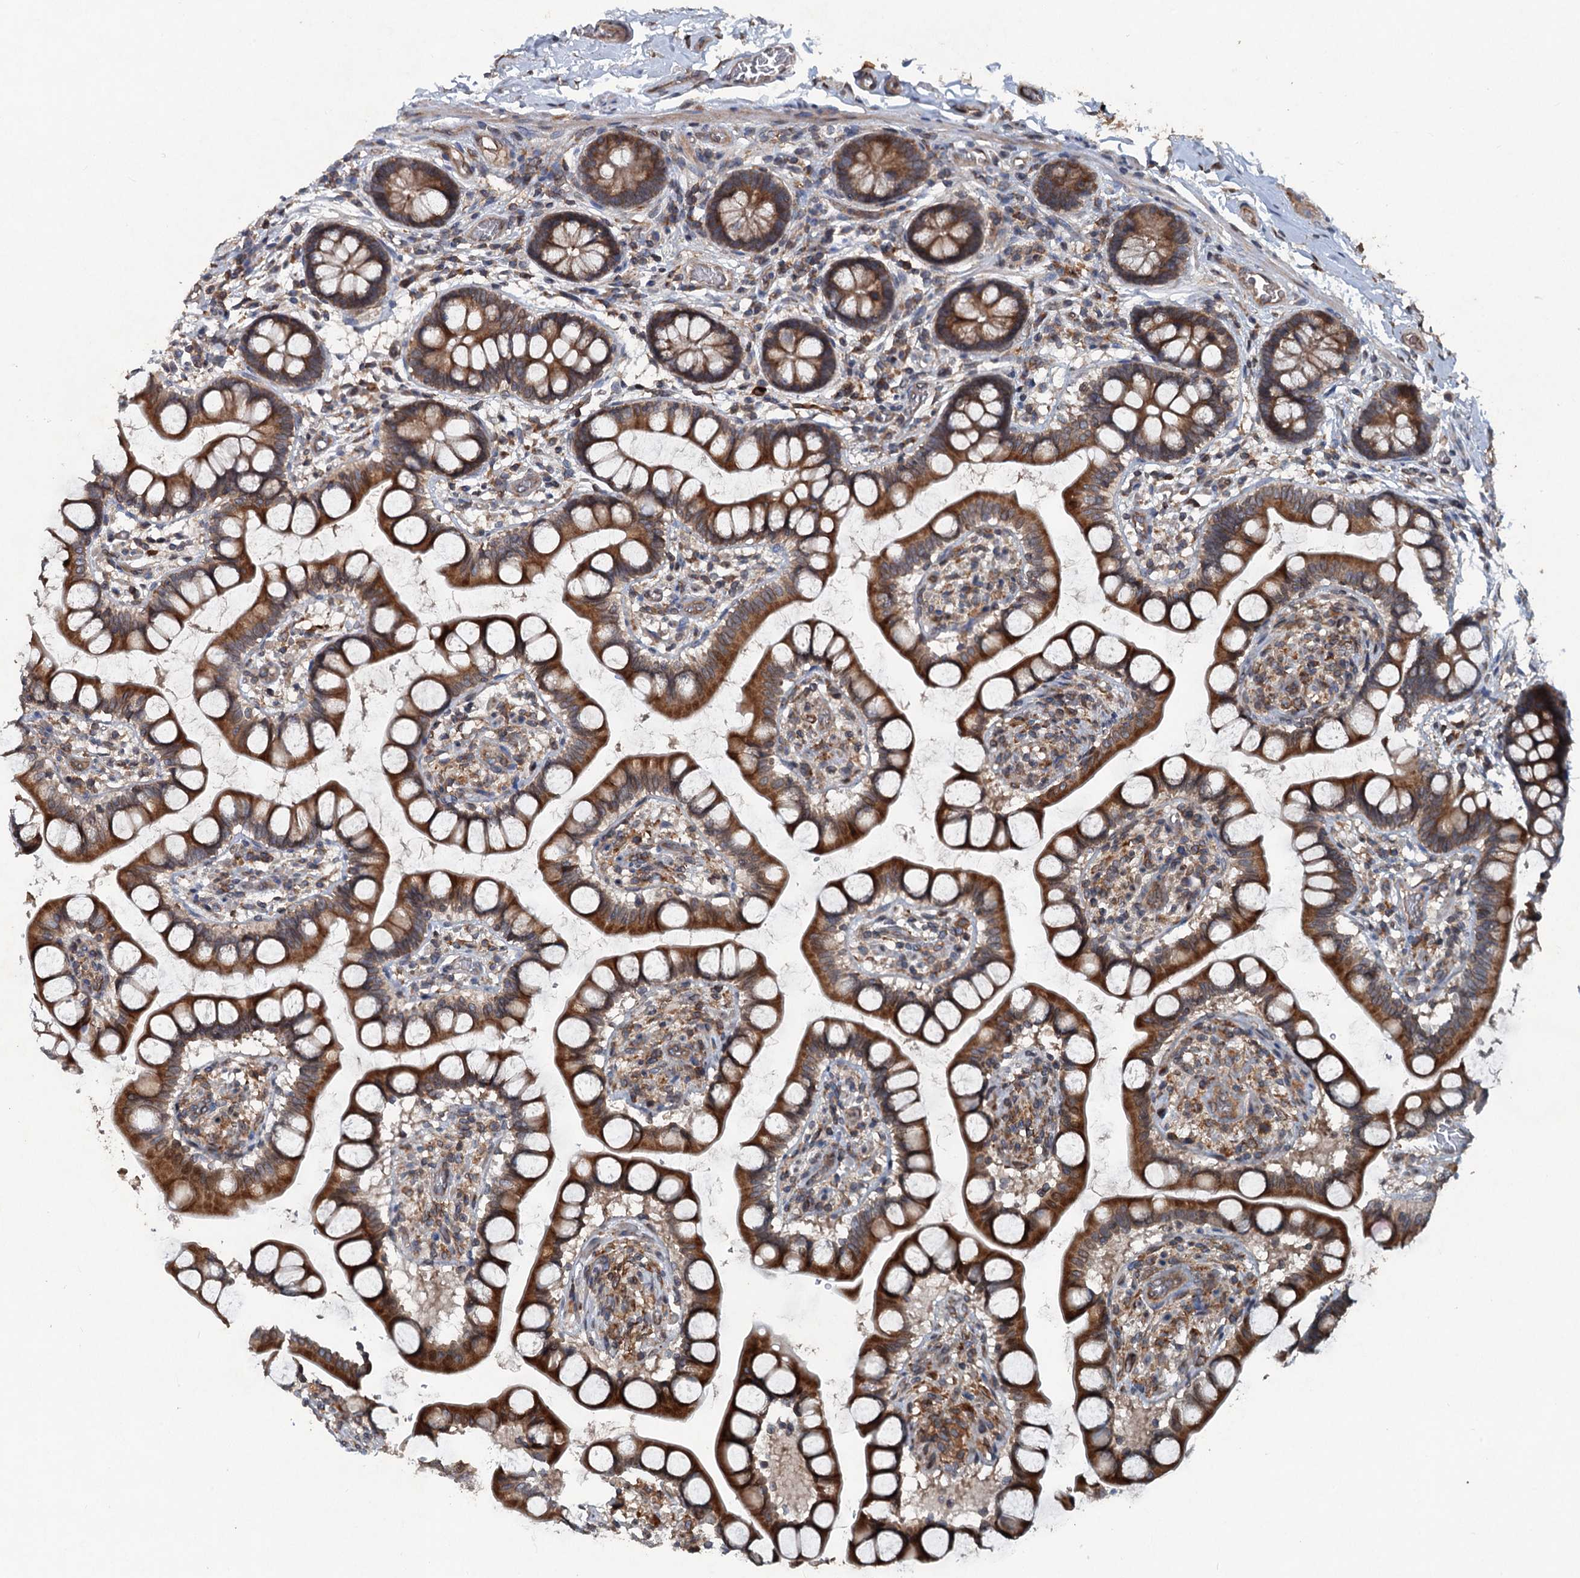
{"staining": {"intensity": "strong", "quantity": ">75%", "location": "cytoplasmic/membranous"}, "tissue": "small intestine", "cell_type": "Glandular cells", "image_type": "normal", "snomed": [{"axis": "morphology", "description": "Normal tissue, NOS"}, {"axis": "topography", "description": "Small intestine"}], "caption": "Brown immunohistochemical staining in benign small intestine demonstrates strong cytoplasmic/membranous positivity in approximately >75% of glandular cells.", "gene": "TAPBPL", "patient": {"sex": "male", "age": 52}}